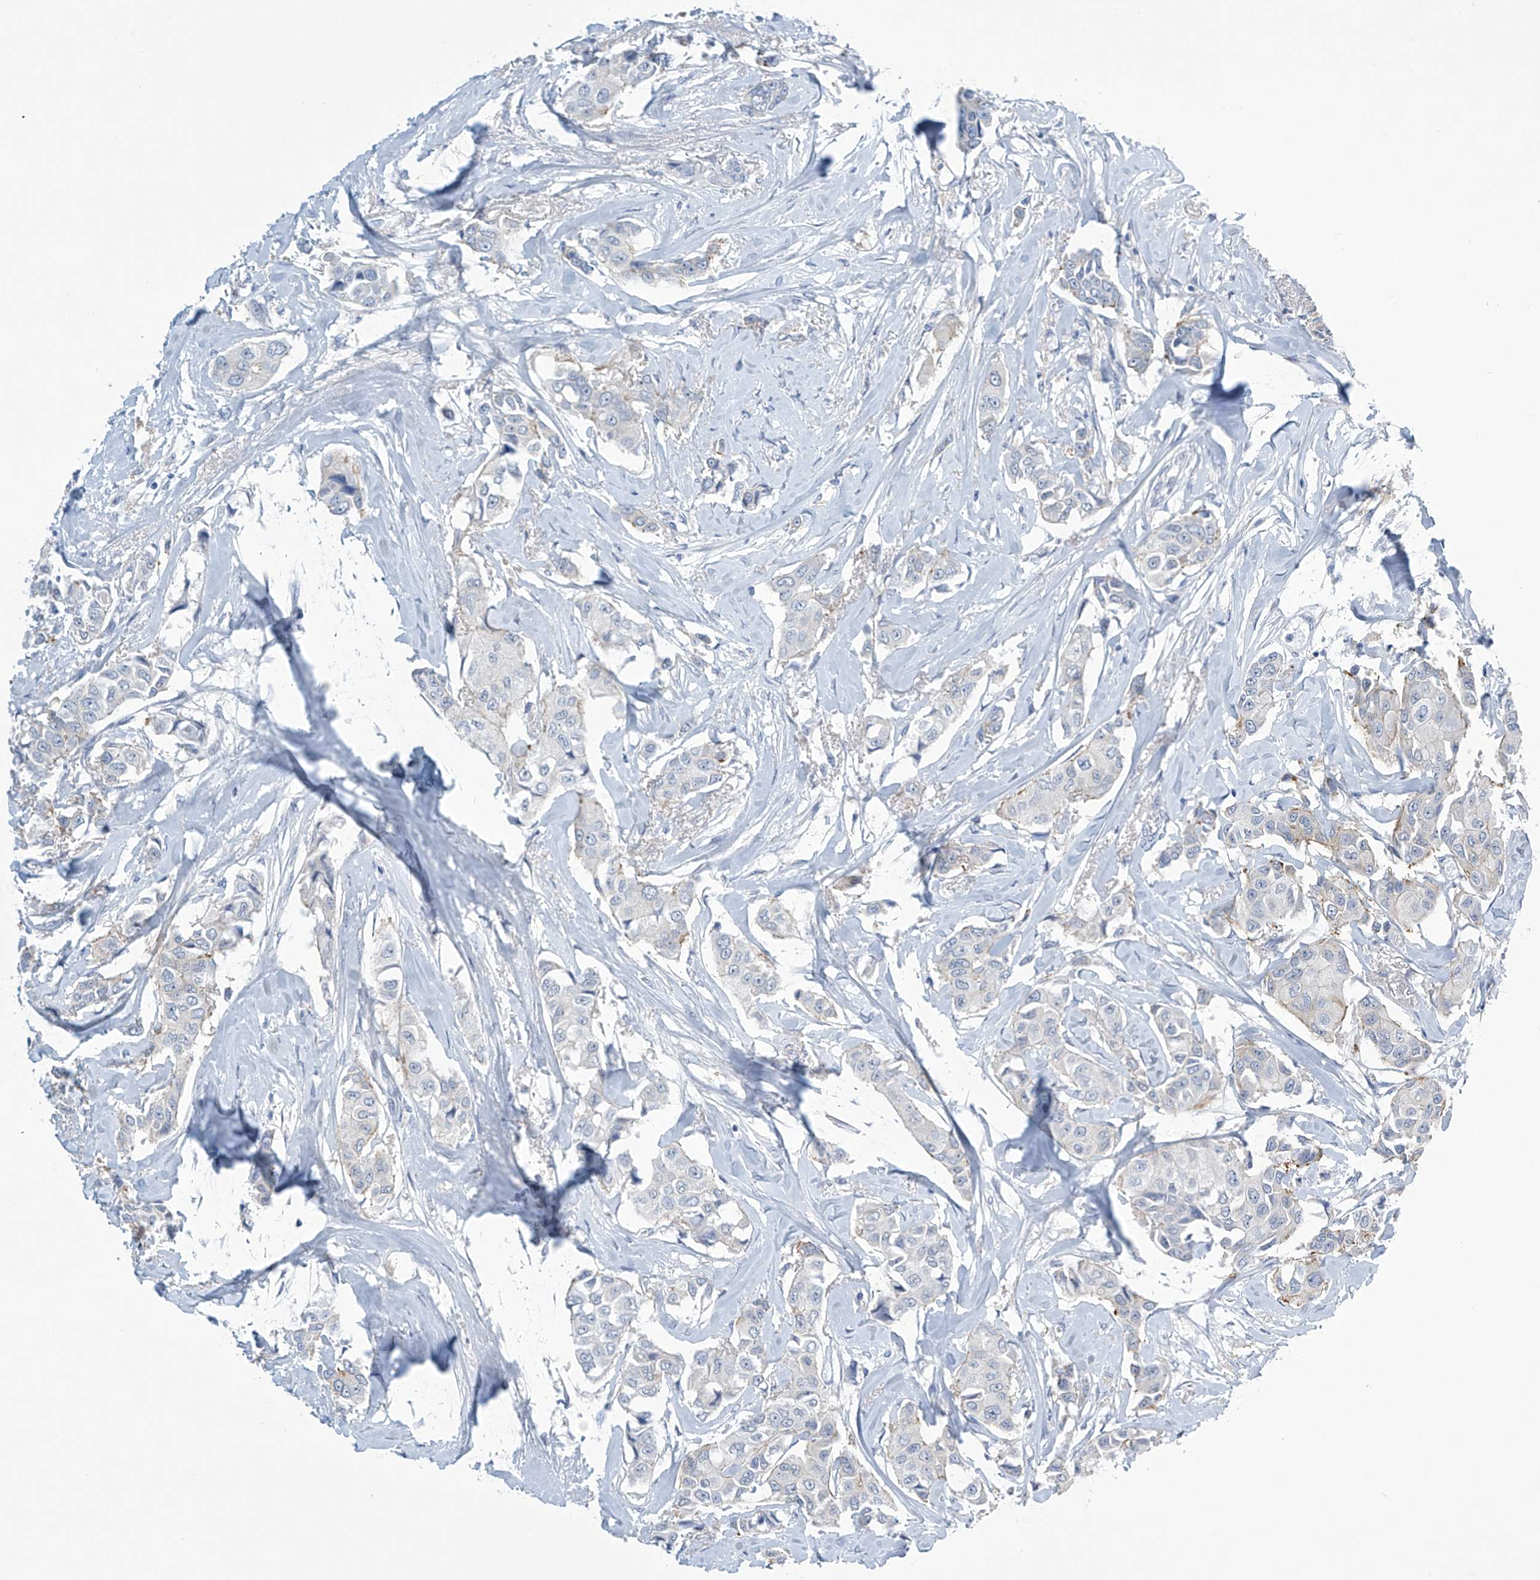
{"staining": {"intensity": "negative", "quantity": "none", "location": "none"}, "tissue": "breast cancer", "cell_type": "Tumor cells", "image_type": "cancer", "snomed": [{"axis": "morphology", "description": "Duct carcinoma"}, {"axis": "topography", "description": "Breast"}], "caption": "A histopathology image of breast invasive ductal carcinoma stained for a protein exhibits no brown staining in tumor cells. (Immunohistochemistry (ihc), brightfield microscopy, high magnification).", "gene": "SLC35A5", "patient": {"sex": "female", "age": 80}}